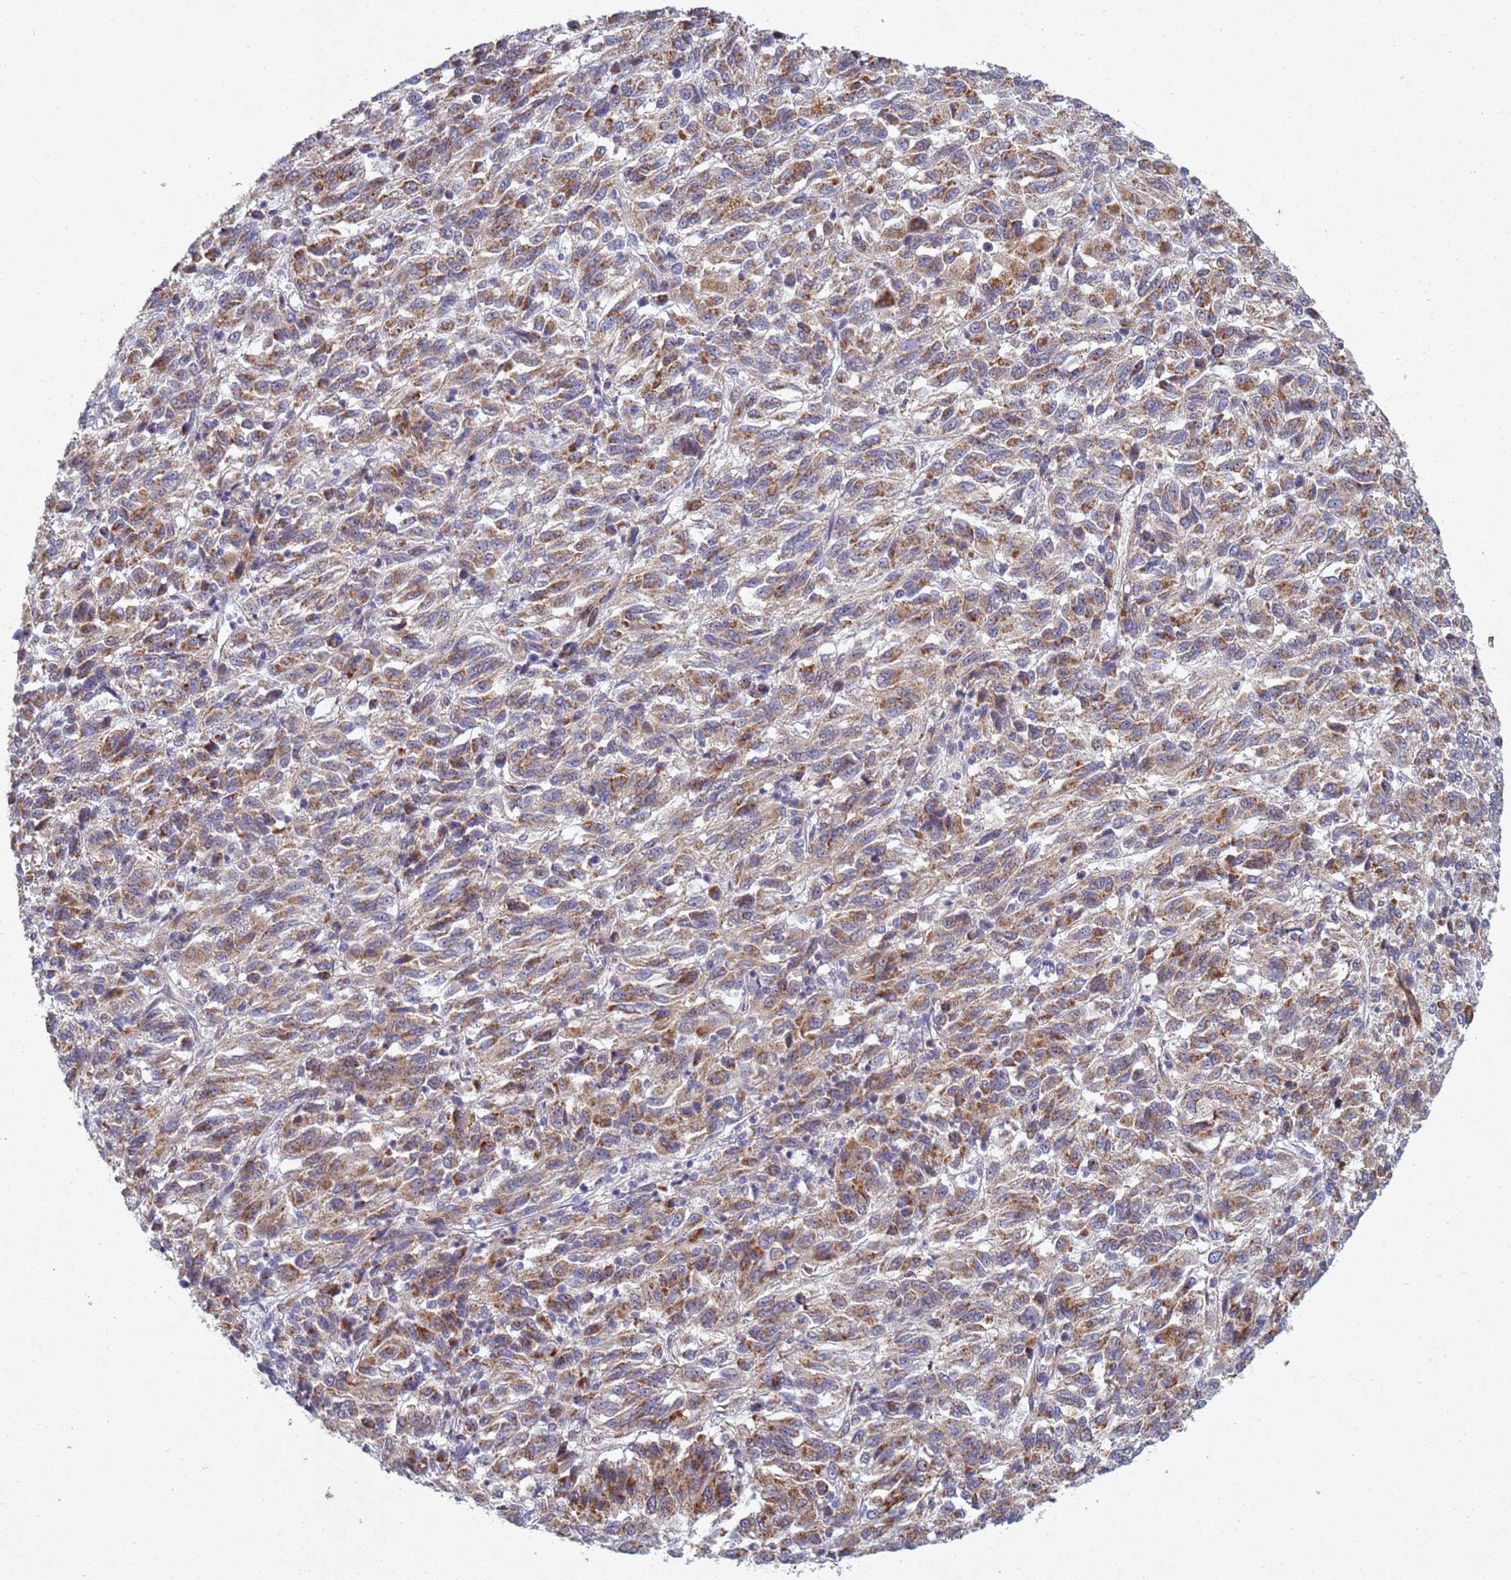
{"staining": {"intensity": "moderate", "quantity": ">75%", "location": "cytoplasmic/membranous"}, "tissue": "melanoma", "cell_type": "Tumor cells", "image_type": "cancer", "snomed": [{"axis": "morphology", "description": "Malignant melanoma, Metastatic site"}, {"axis": "topography", "description": "Lung"}], "caption": "Melanoma was stained to show a protein in brown. There is medium levels of moderate cytoplasmic/membranous staining in approximately >75% of tumor cells.", "gene": "TNPO2", "patient": {"sex": "male", "age": 64}}